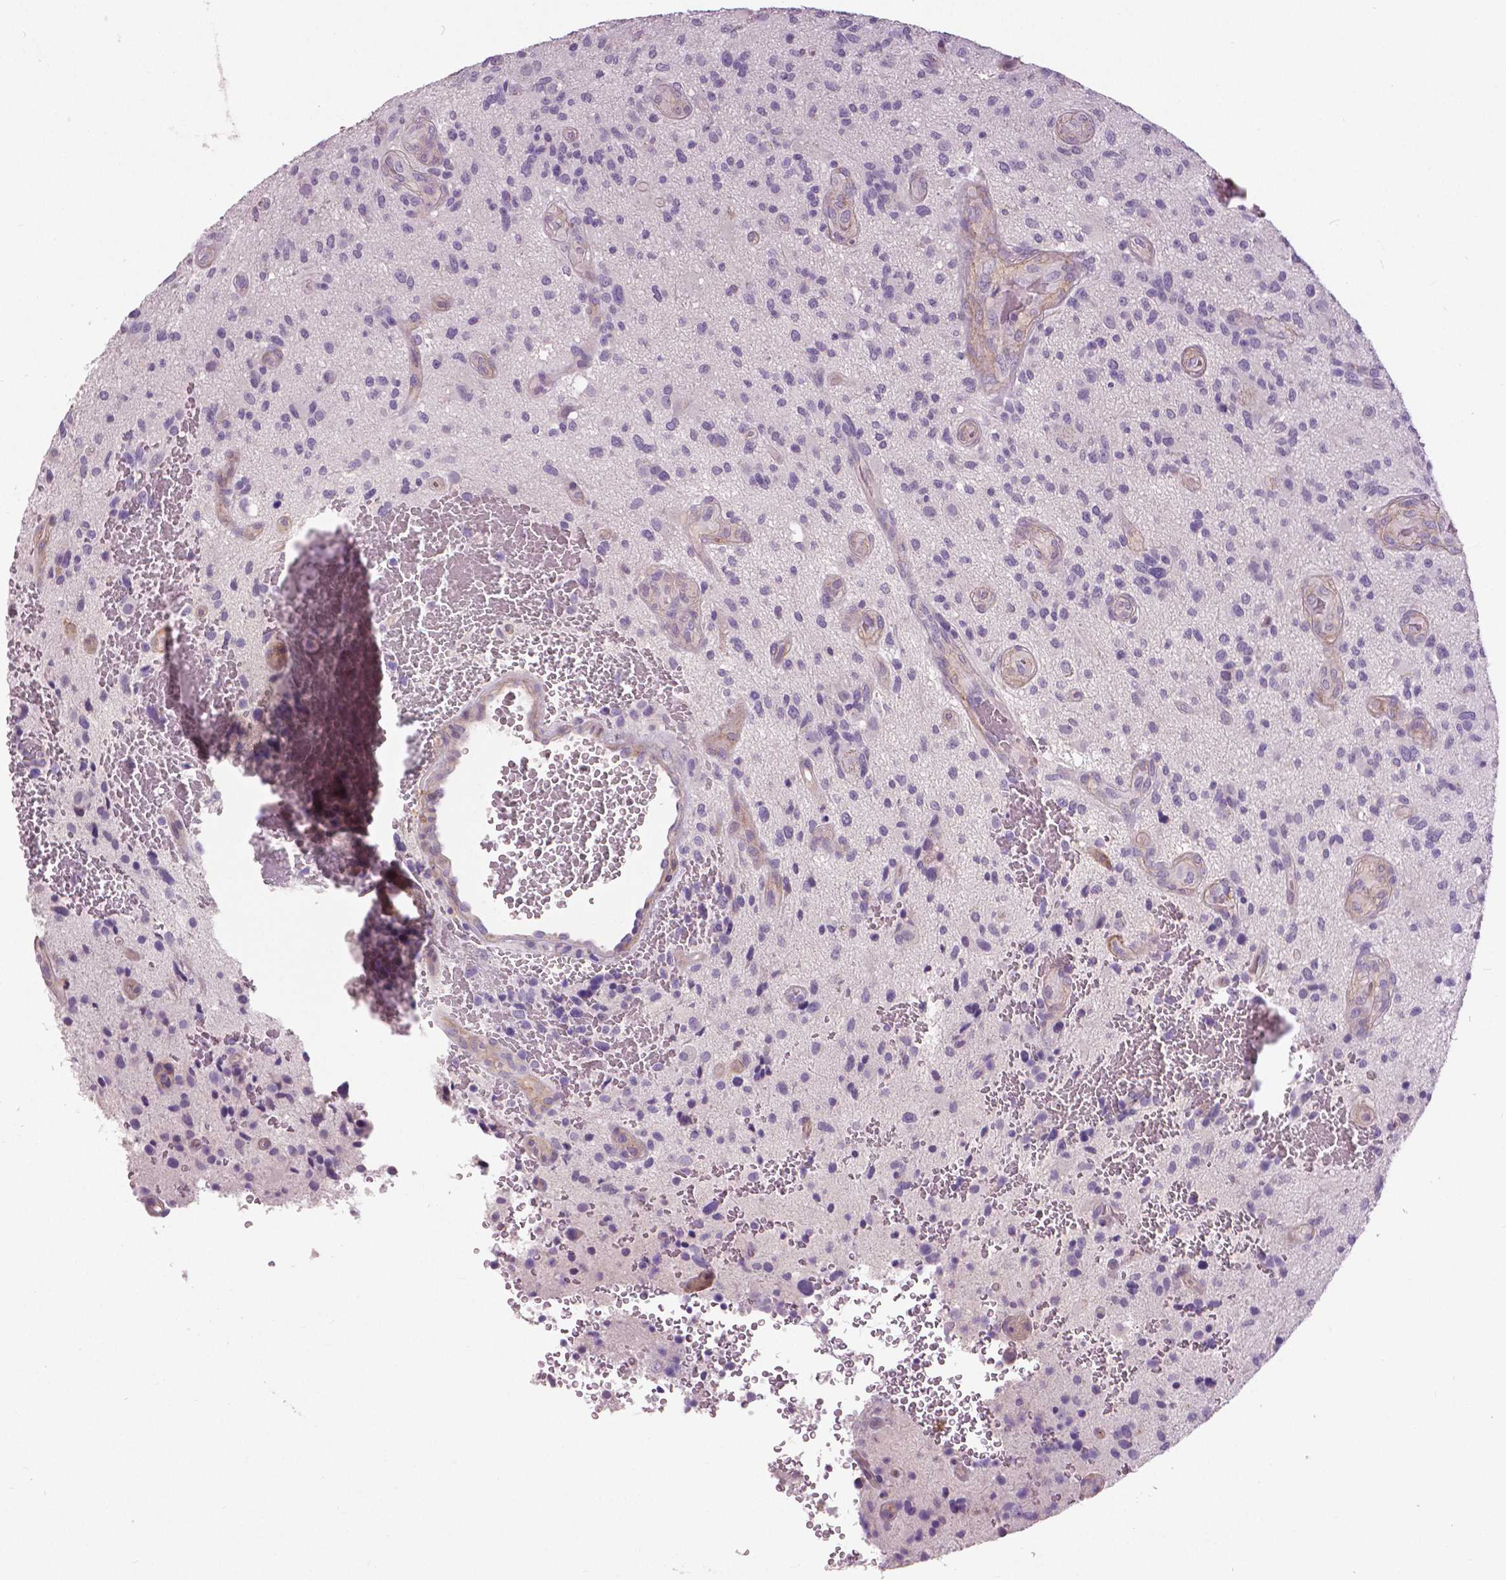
{"staining": {"intensity": "negative", "quantity": "none", "location": "none"}, "tissue": "glioma", "cell_type": "Tumor cells", "image_type": "cancer", "snomed": [{"axis": "morphology", "description": "Glioma, malignant, High grade"}, {"axis": "topography", "description": "Brain"}], "caption": "This photomicrograph is of glioma stained with IHC to label a protein in brown with the nuclei are counter-stained blue. There is no expression in tumor cells.", "gene": "FOXA1", "patient": {"sex": "male", "age": 47}}